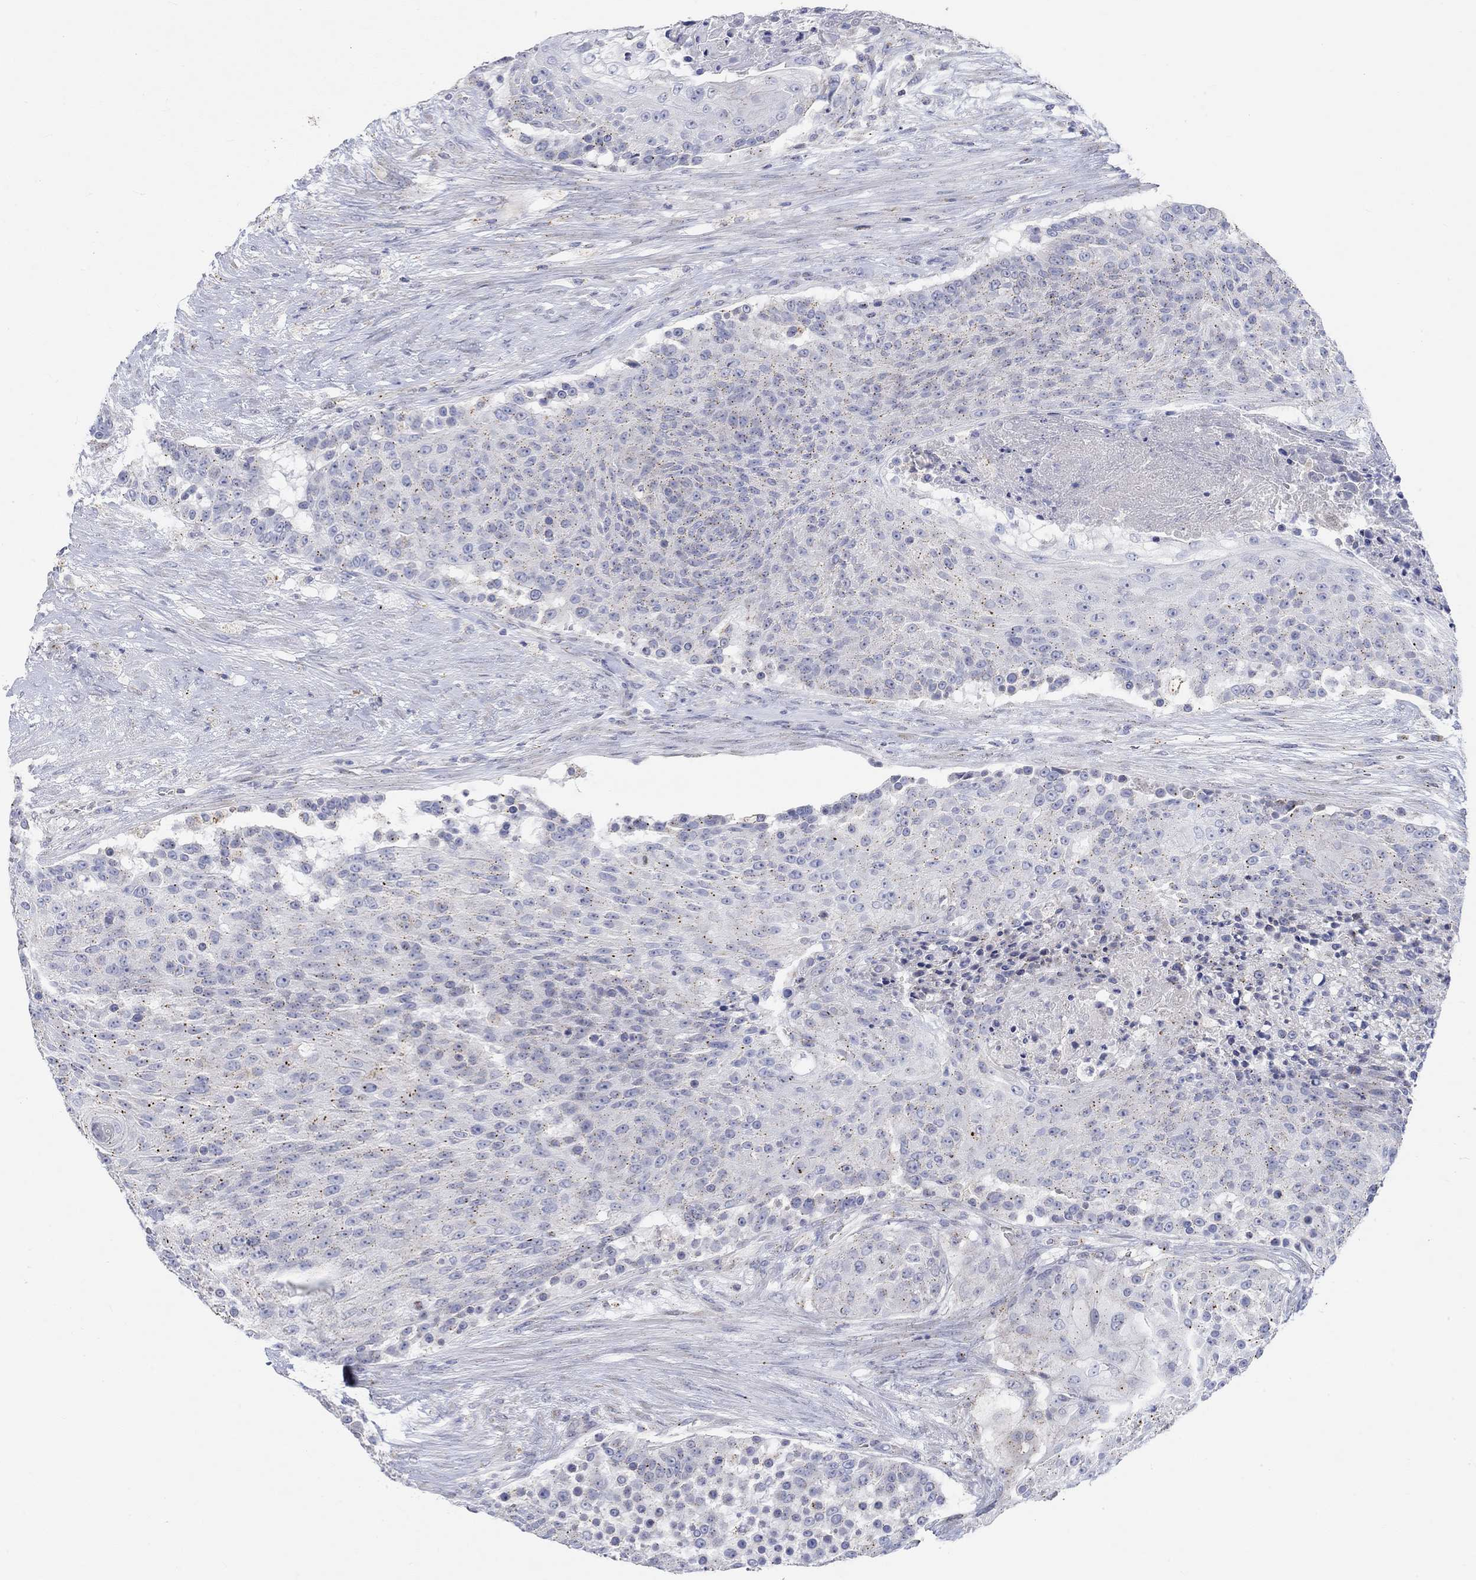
{"staining": {"intensity": "negative", "quantity": "none", "location": "none"}, "tissue": "urothelial cancer", "cell_type": "Tumor cells", "image_type": "cancer", "snomed": [{"axis": "morphology", "description": "Urothelial carcinoma, High grade"}, {"axis": "topography", "description": "Urinary bladder"}], "caption": "High magnification brightfield microscopy of urothelial carcinoma (high-grade) stained with DAB (3,3'-diaminobenzidine) (brown) and counterstained with hematoxylin (blue): tumor cells show no significant positivity.", "gene": "NAV3", "patient": {"sex": "female", "age": 63}}